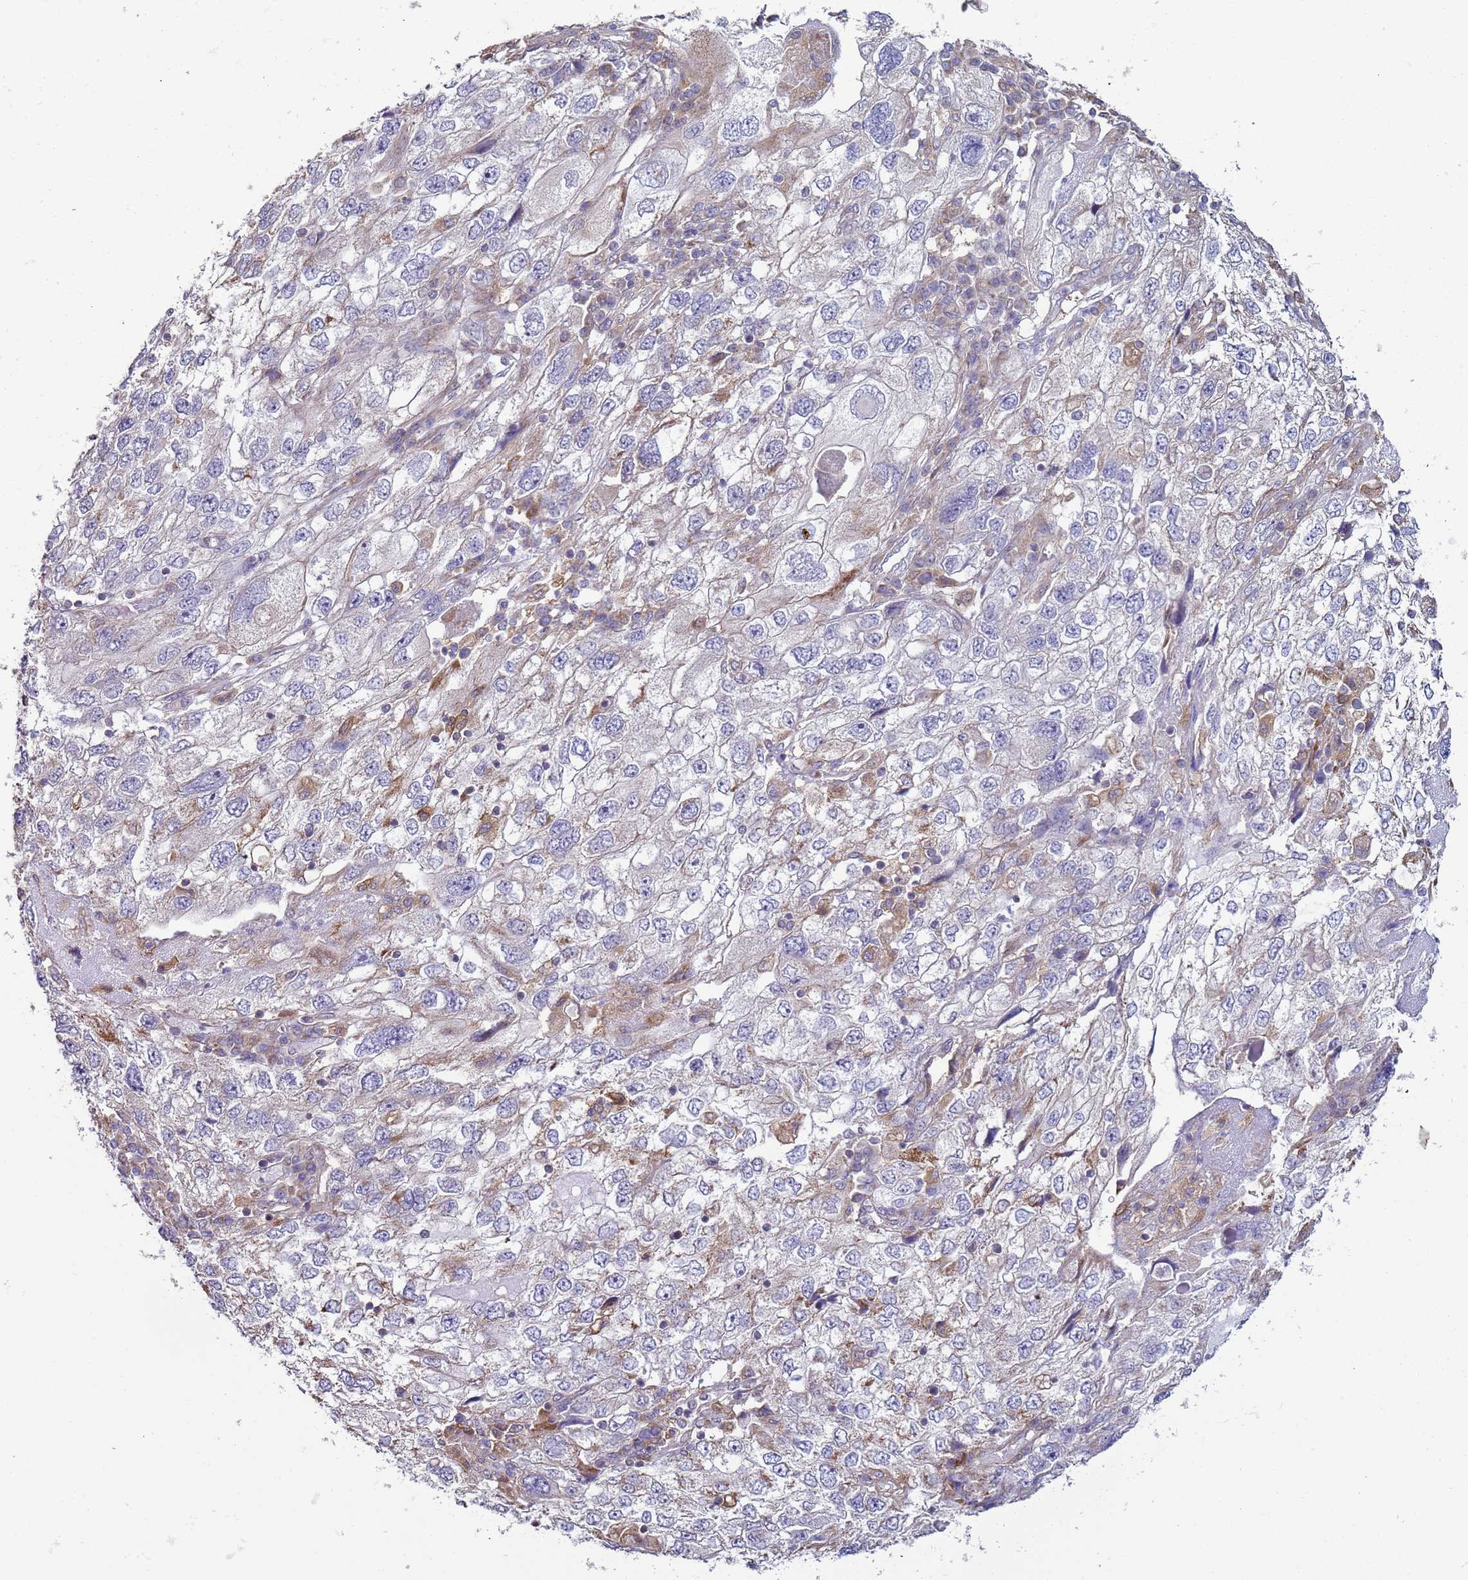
{"staining": {"intensity": "weak", "quantity": "<25%", "location": "cytoplasmic/membranous"}, "tissue": "endometrial cancer", "cell_type": "Tumor cells", "image_type": "cancer", "snomed": [{"axis": "morphology", "description": "Adenocarcinoma, NOS"}, {"axis": "topography", "description": "Endometrium"}], "caption": "The micrograph shows no significant staining in tumor cells of adenocarcinoma (endometrial).", "gene": "DIP2B", "patient": {"sex": "female", "age": 49}}